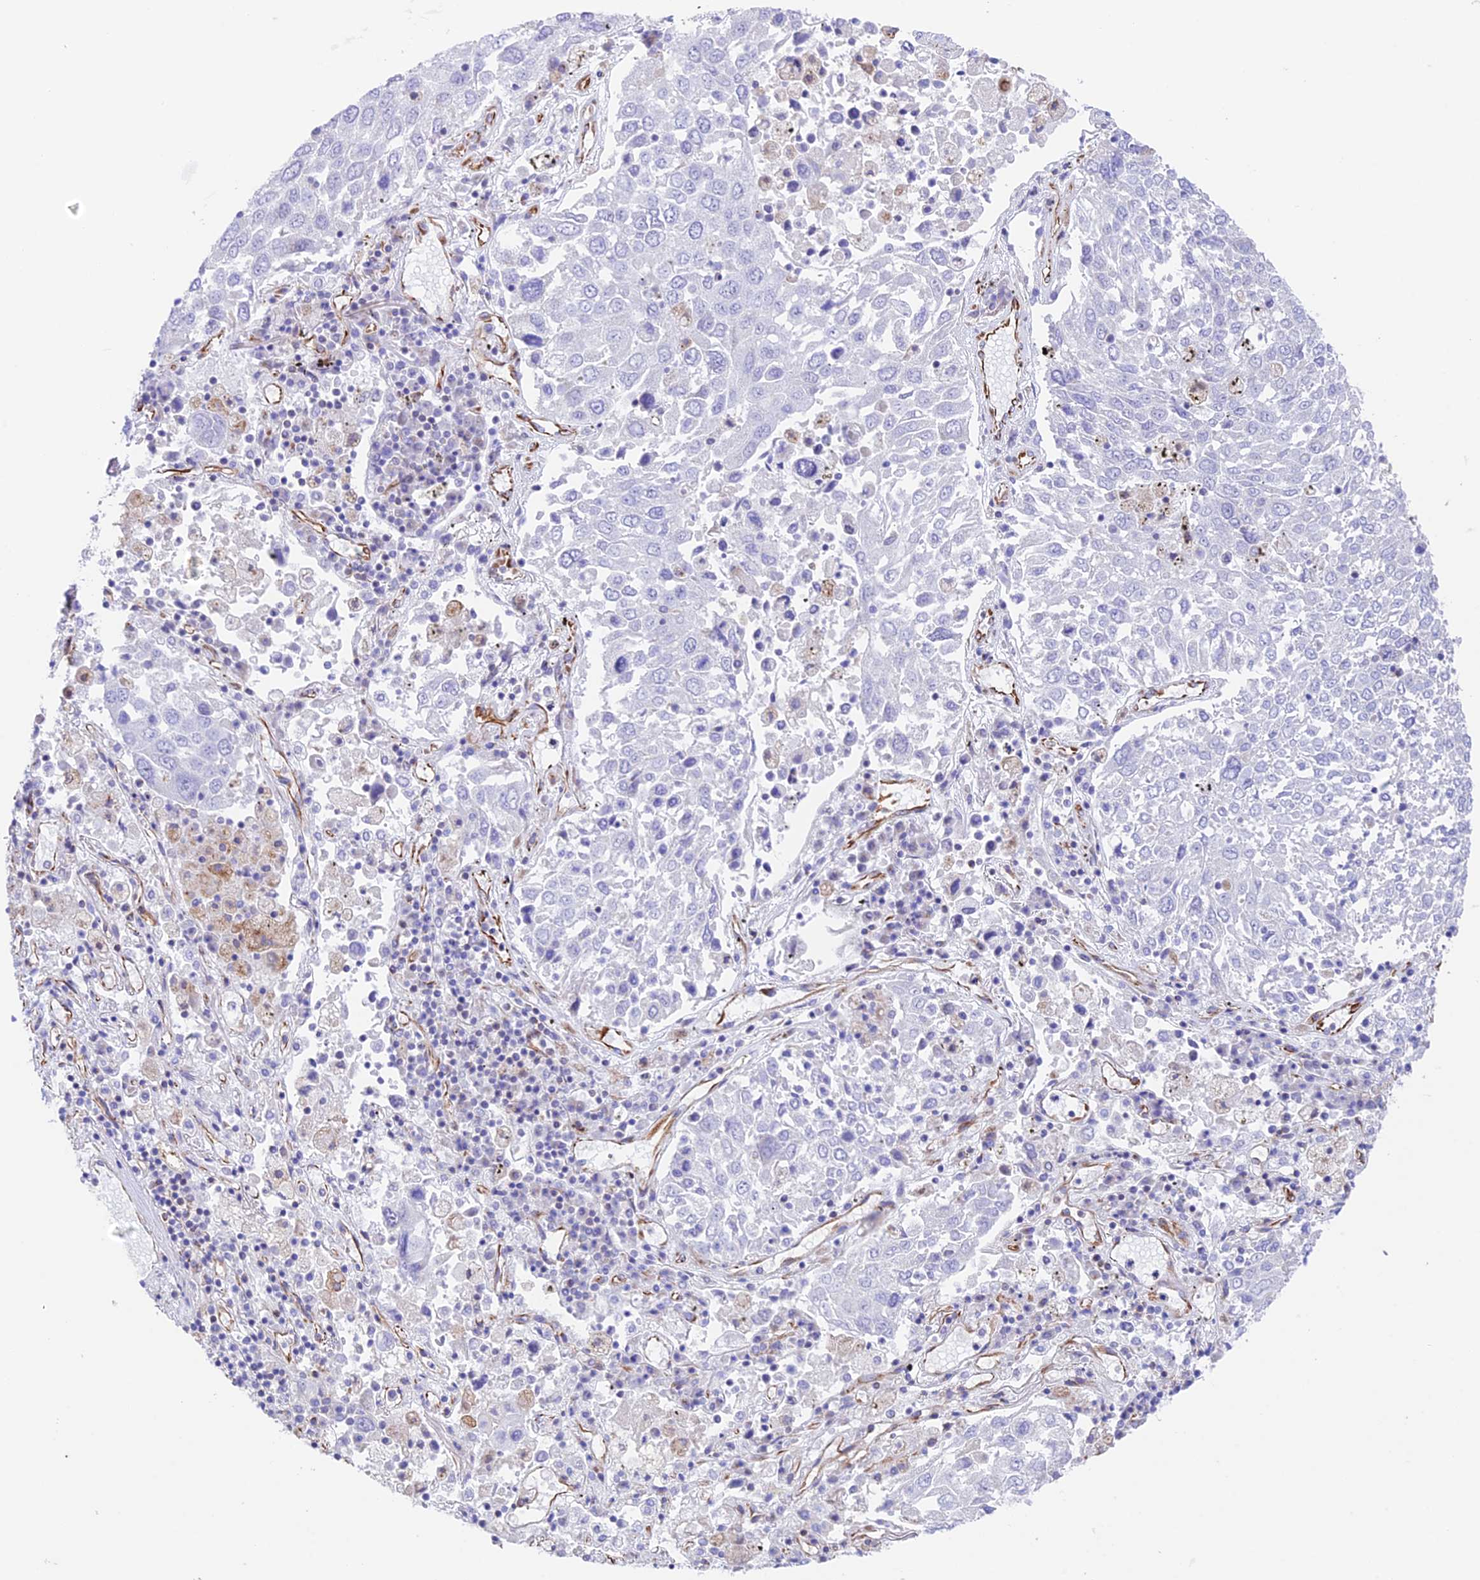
{"staining": {"intensity": "negative", "quantity": "none", "location": "none"}, "tissue": "lung cancer", "cell_type": "Tumor cells", "image_type": "cancer", "snomed": [{"axis": "morphology", "description": "Squamous cell carcinoma, NOS"}, {"axis": "topography", "description": "Lung"}], "caption": "A micrograph of lung squamous cell carcinoma stained for a protein demonstrates no brown staining in tumor cells. (Brightfield microscopy of DAB (3,3'-diaminobenzidine) immunohistochemistry at high magnification).", "gene": "ZNF652", "patient": {"sex": "male", "age": 65}}